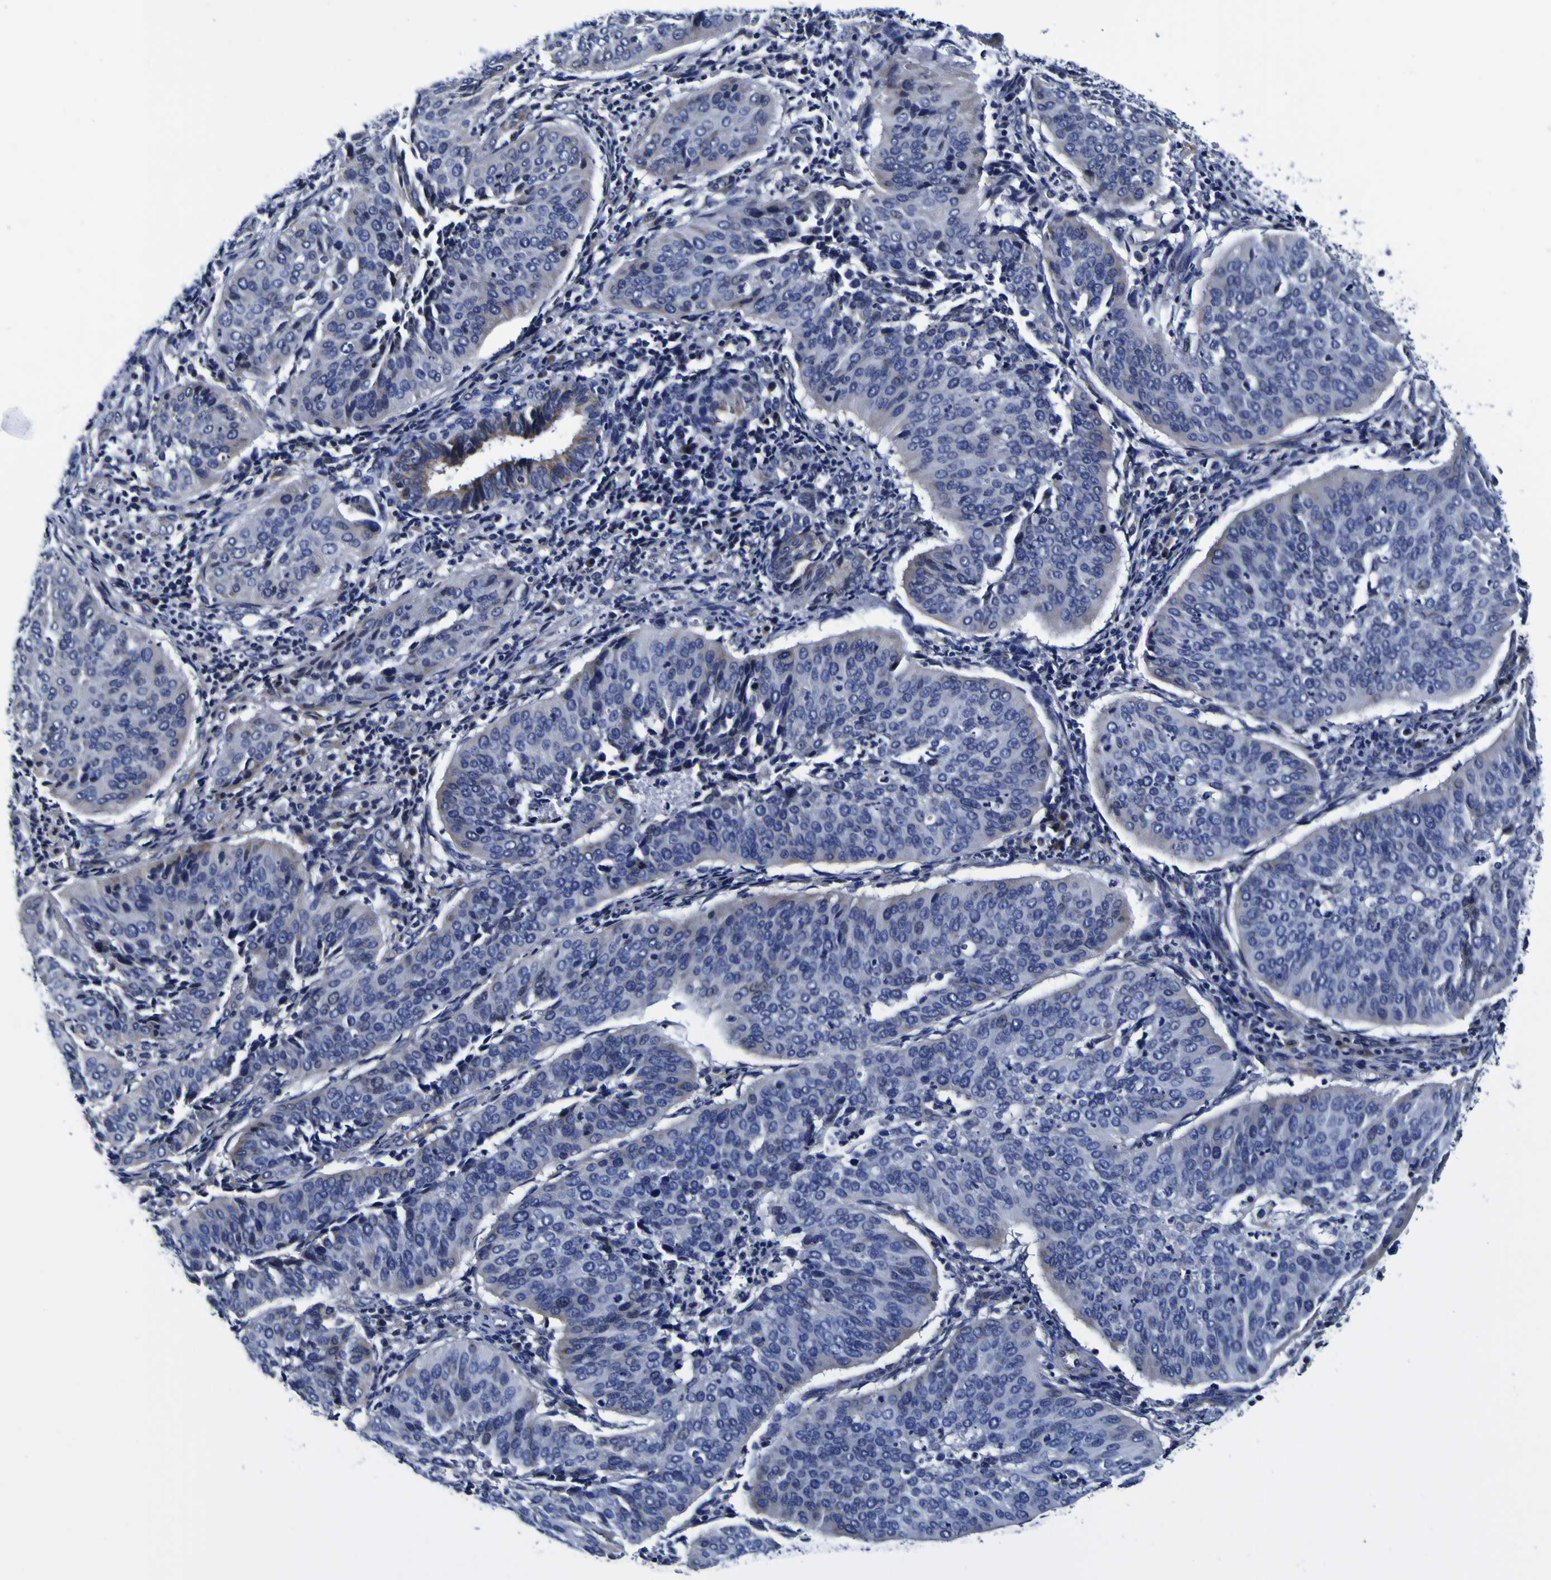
{"staining": {"intensity": "moderate", "quantity": "<25%", "location": "cytoplasmic/membranous"}, "tissue": "cervical cancer", "cell_type": "Tumor cells", "image_type": "cancer", "snomed": [{"axis": "morphology", "description": "Normal tissue, NOS"}, {"axis": "morphology", "description": "Squamous cell carcinoma, NOS"}, {"axis": "topography", "description": "Cervix"}], "caption": "The immunohistochemical stain labels moderate cytoplasmic/membranous positivity in tumor cells of cervical squamous cell carcinoma tissue.", "gene": "PDLIM4", "patient": {"sex": "female", "age": 39}}